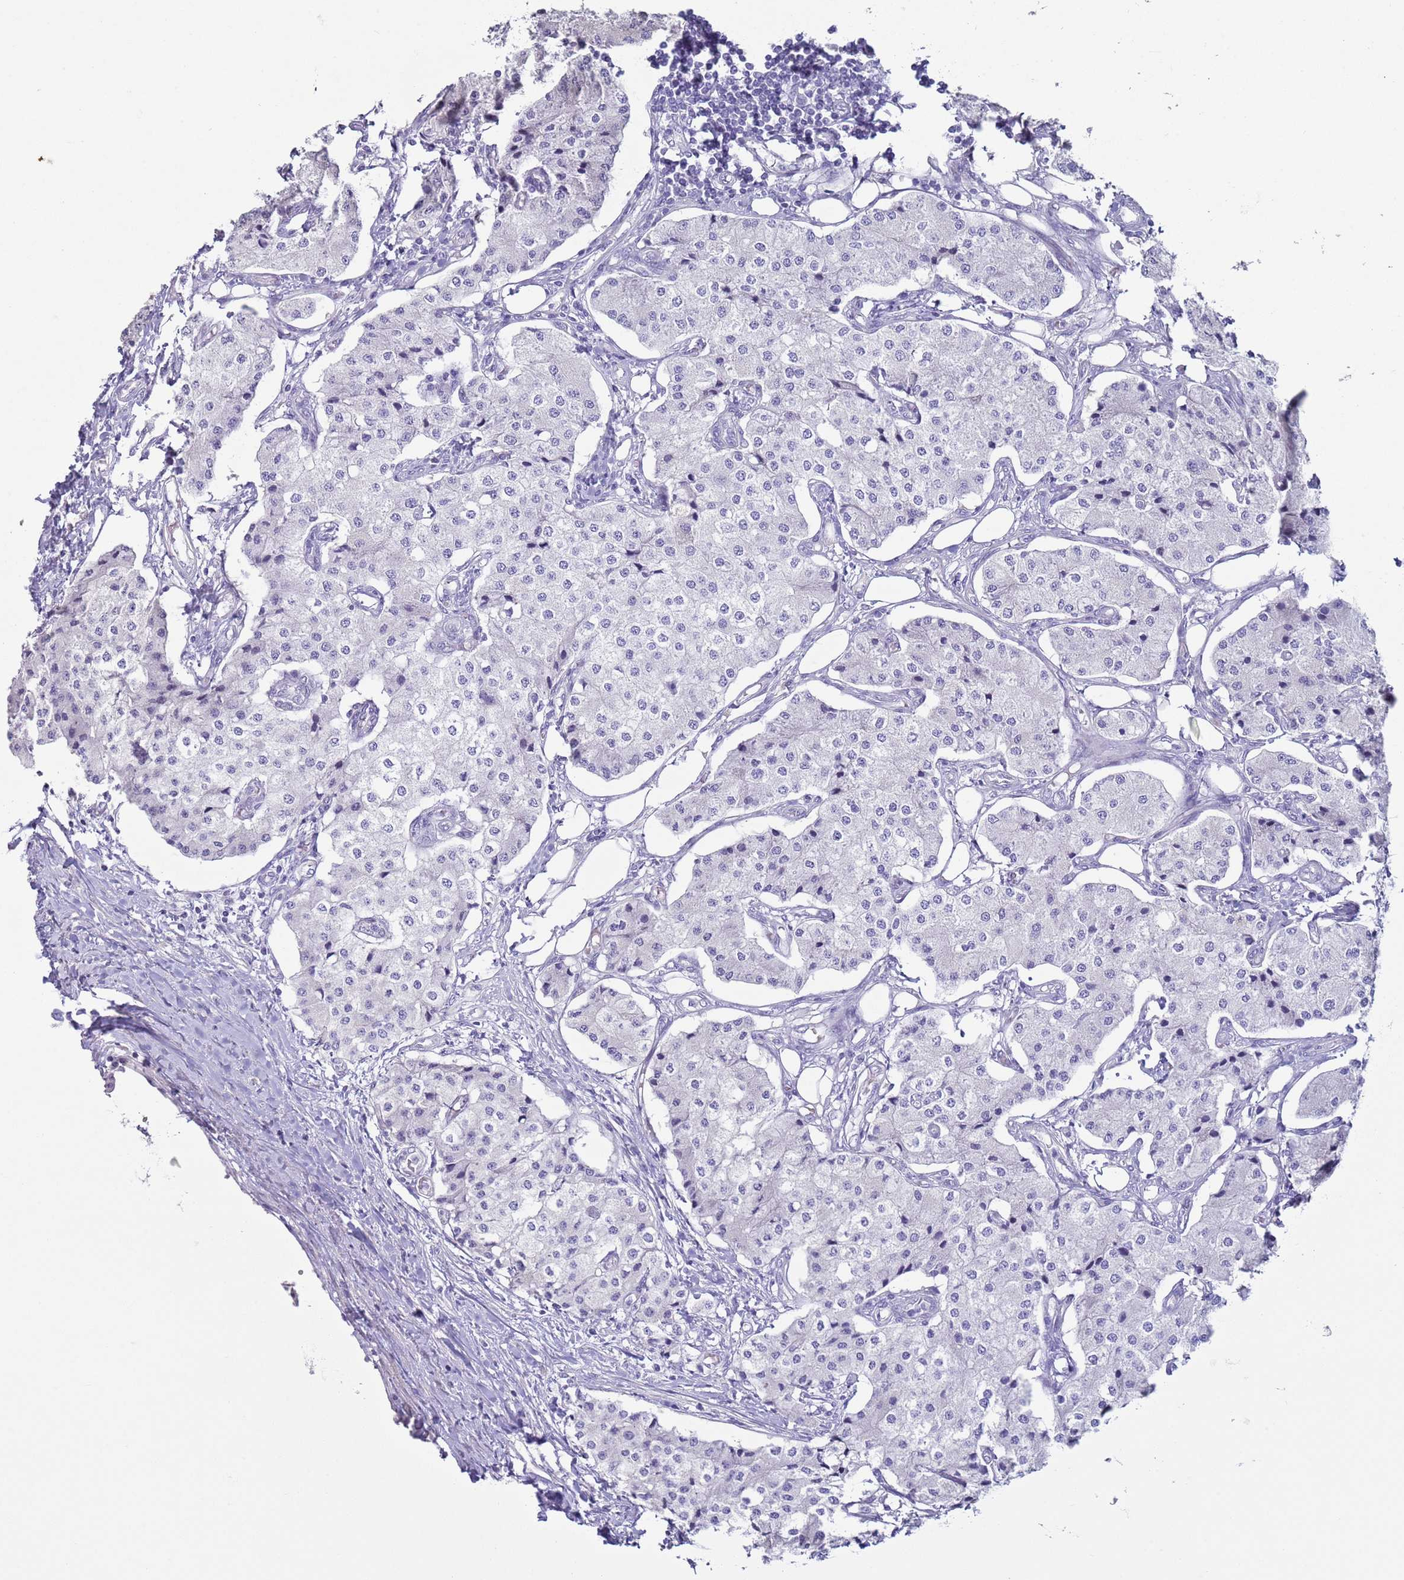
{"staining": {"intensity": "negative", "quantity": "none", "location": "none"}, "tissue": "carcinoid", "cell_type": "Tumor cells", "image_type": "cancer", "snomed": [{"axis": "morphology", "description": "Carcinoid, malignant, NOS"}, {"axis": "topography", "description": "Colon"}], "caption": "Tumor cells show no significant staining in malignant carcinoid.", "gene": "NPAP1", "patient": {"sex": "female", "age": 52}}